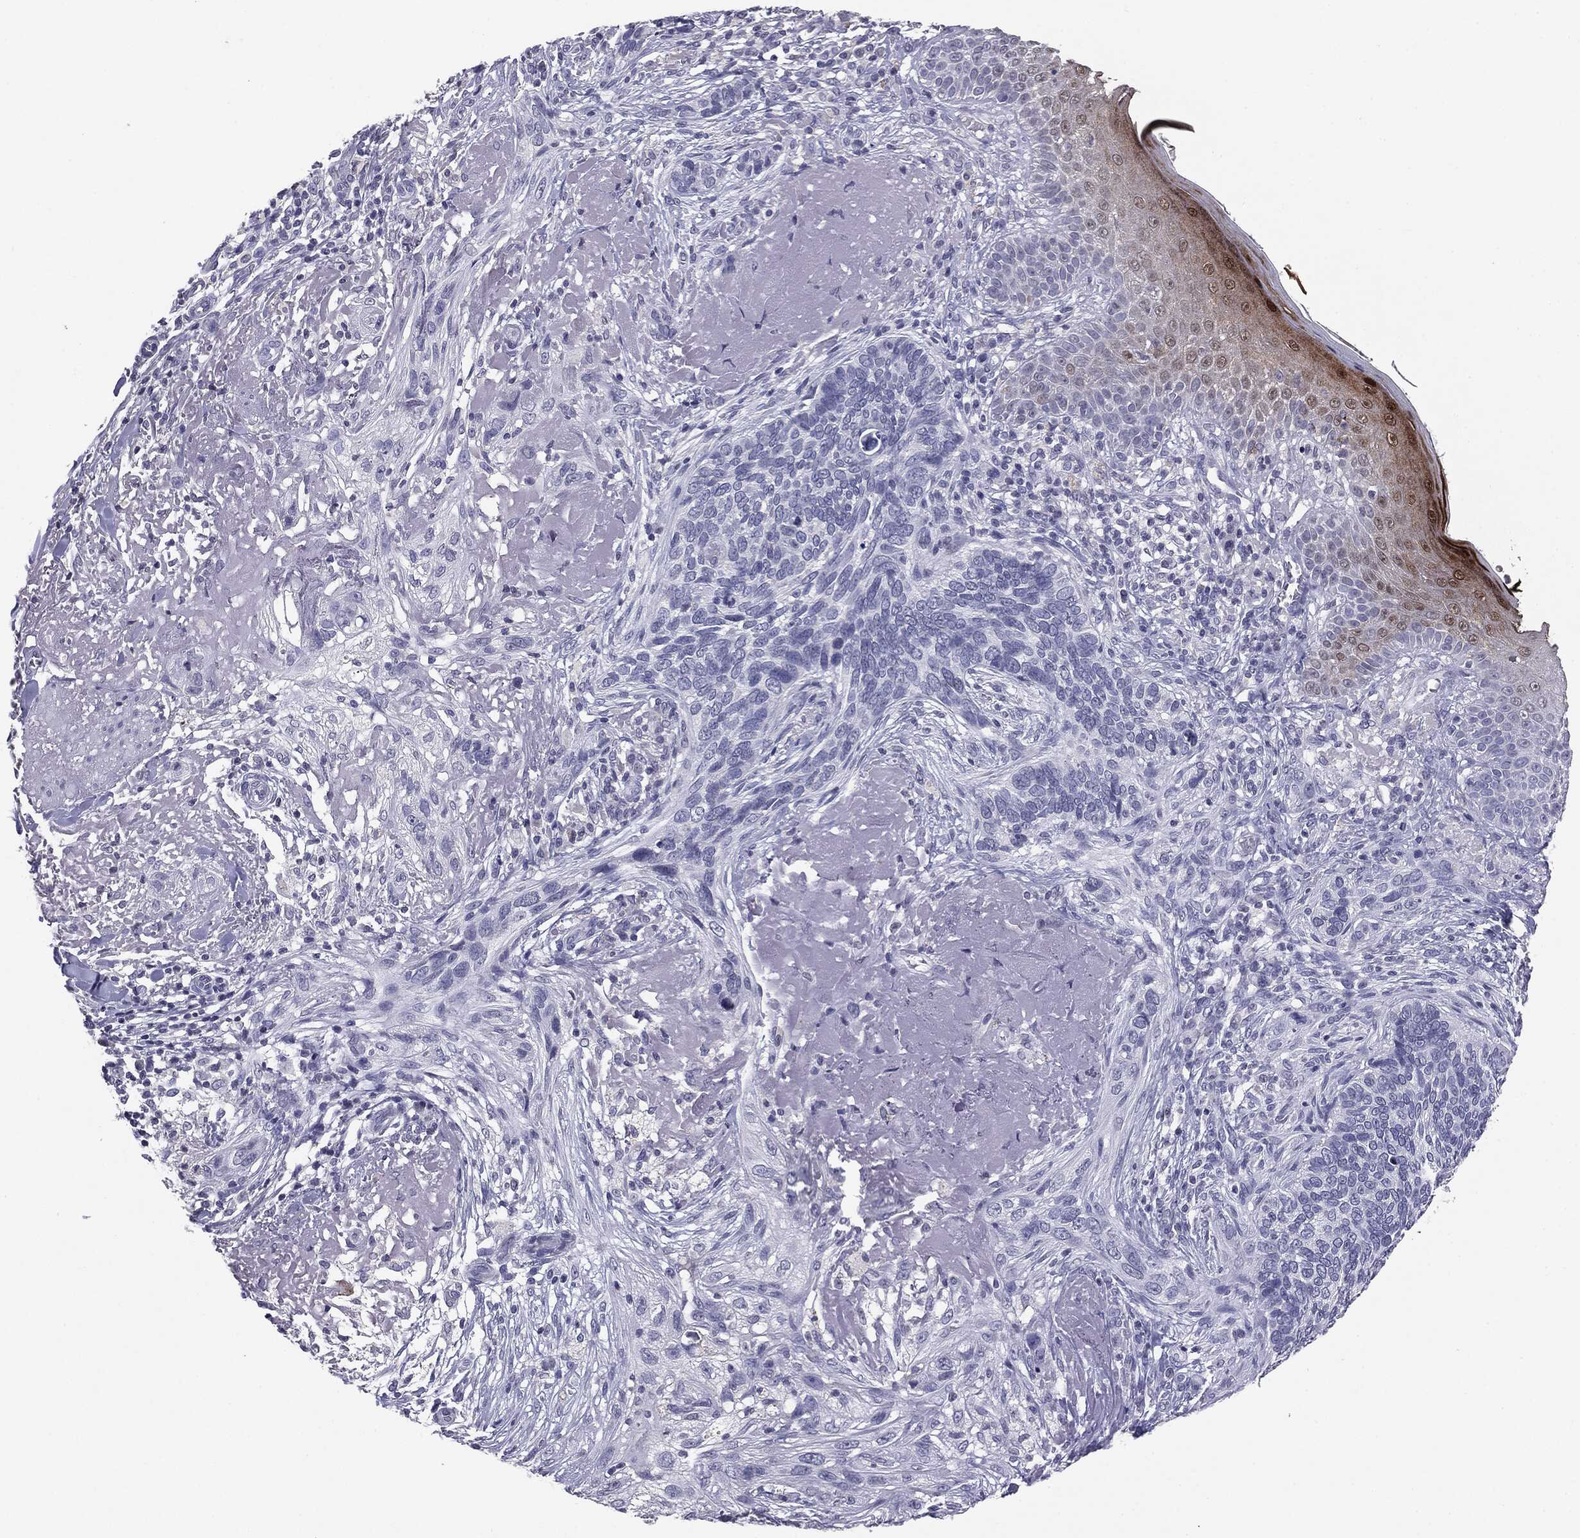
{"staining": {"intensity": "negative", "quantity": "none", "location": "none"}, "tissue": "skin cancer", "cell_type": "Tumor cells", "image_type": "cancer", "snomed": [{"axis": "morphology", "description": "Basal cell carcinoma"}, {"axis": "topography", "description": "Skin"}], "caption": "Immunohistochemistry (IHC) histopathology image of basal cell carcinoma (skin) stained for a protein (brown), which exhibits no staining in tumor cells.", "gene": "SERPINB4", "patient": {"sex": "male", "age": 91}}